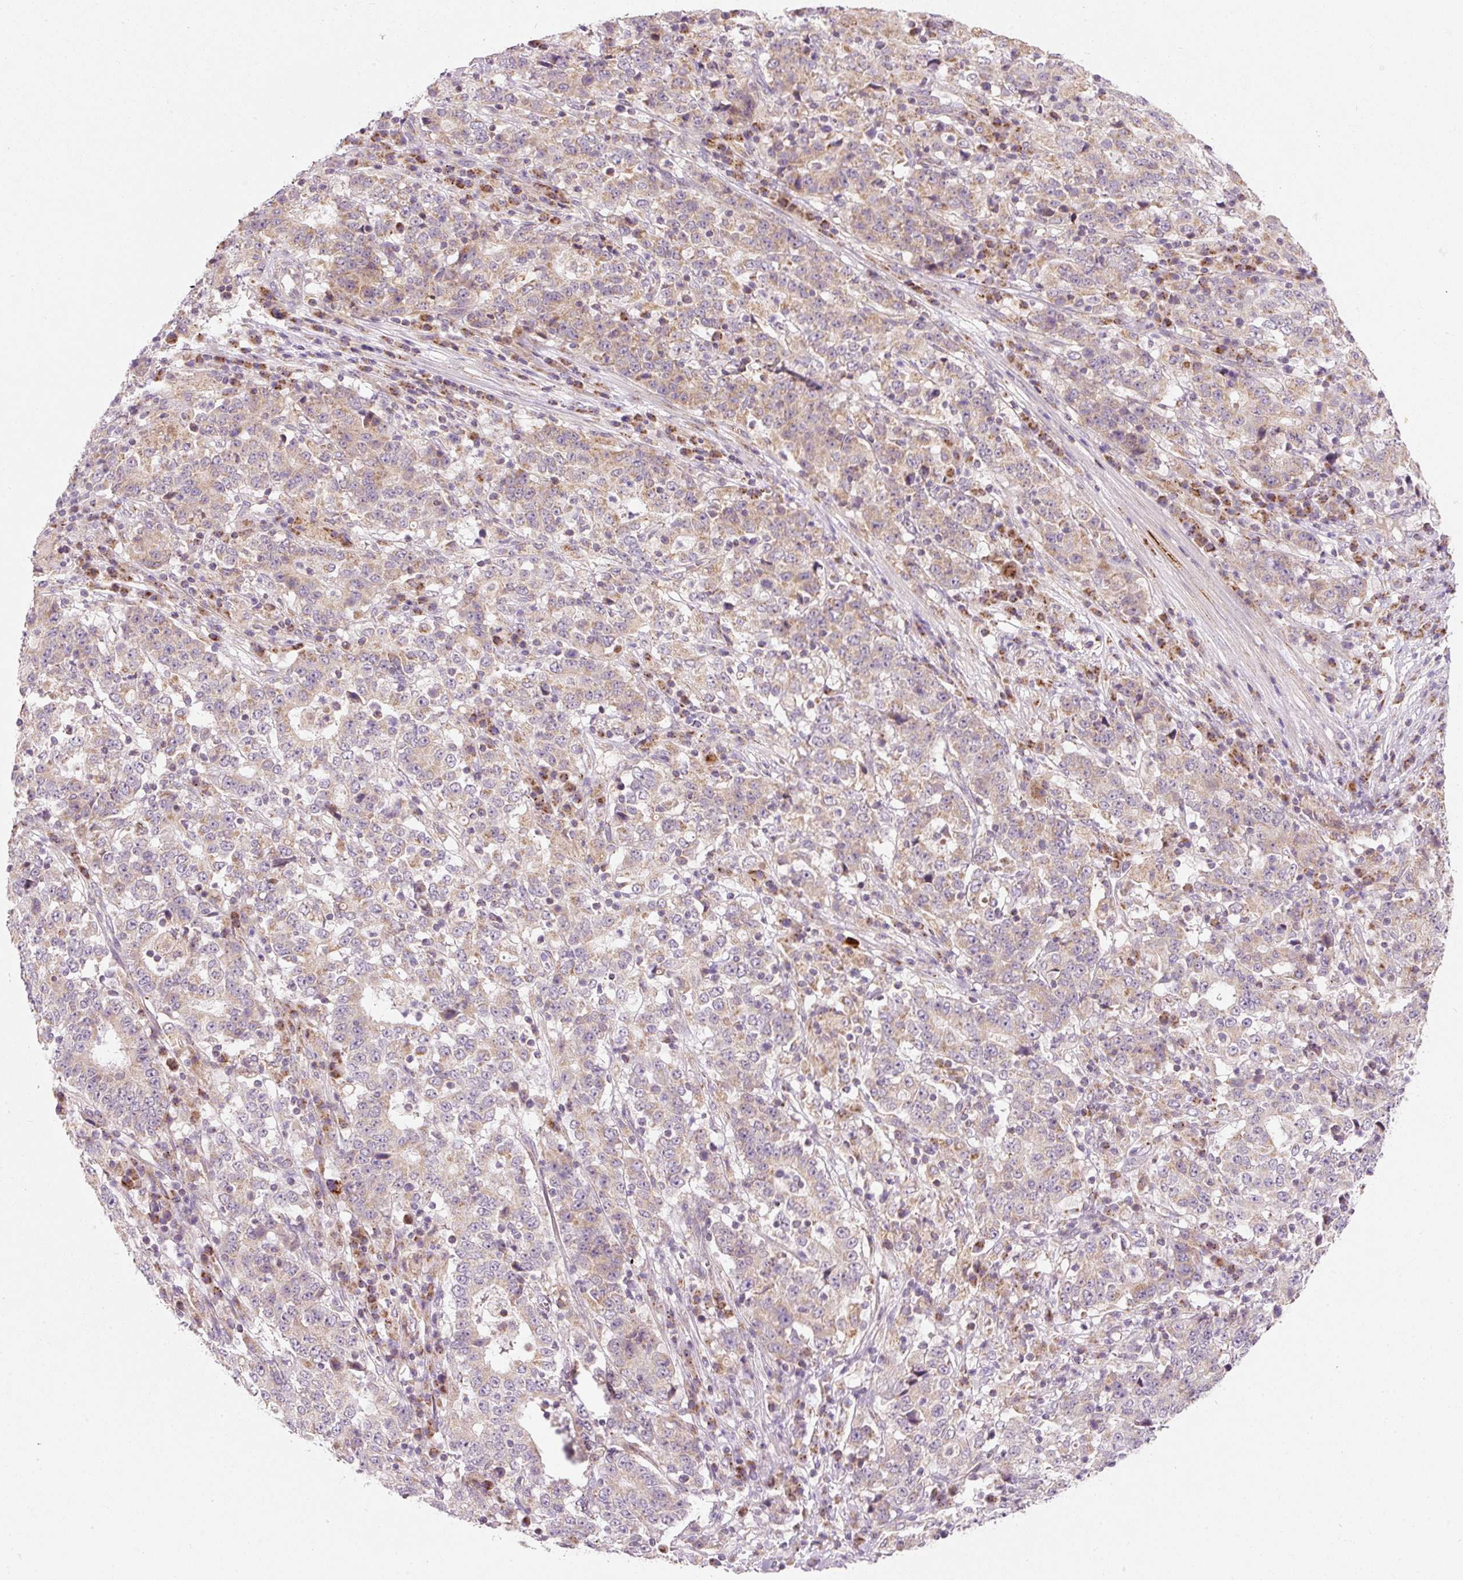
{"staining": {"intensity": "weak", "quantity": "25%-75%", "location": "cytoplasmic/membranous"}, "tissue": "stomach cancer", "cell_type": "Tumor cells", "image_type": "cancer", "snomed": [{"axis": "morphology", "description": "Adenocarcinoma, NOS"}, {"axis": "topography", "description": "Stomach"}], "caption": "Protein expression analysis of human stomach cancer reveals weak cytoplasmic/membranous expression in approximately 25%-75% of tumor cells. (Brightfield microscopy of DAB IHC at high magnification).", "gene": "FAM78B", "patient": {"sex": "male", "age": 59}}